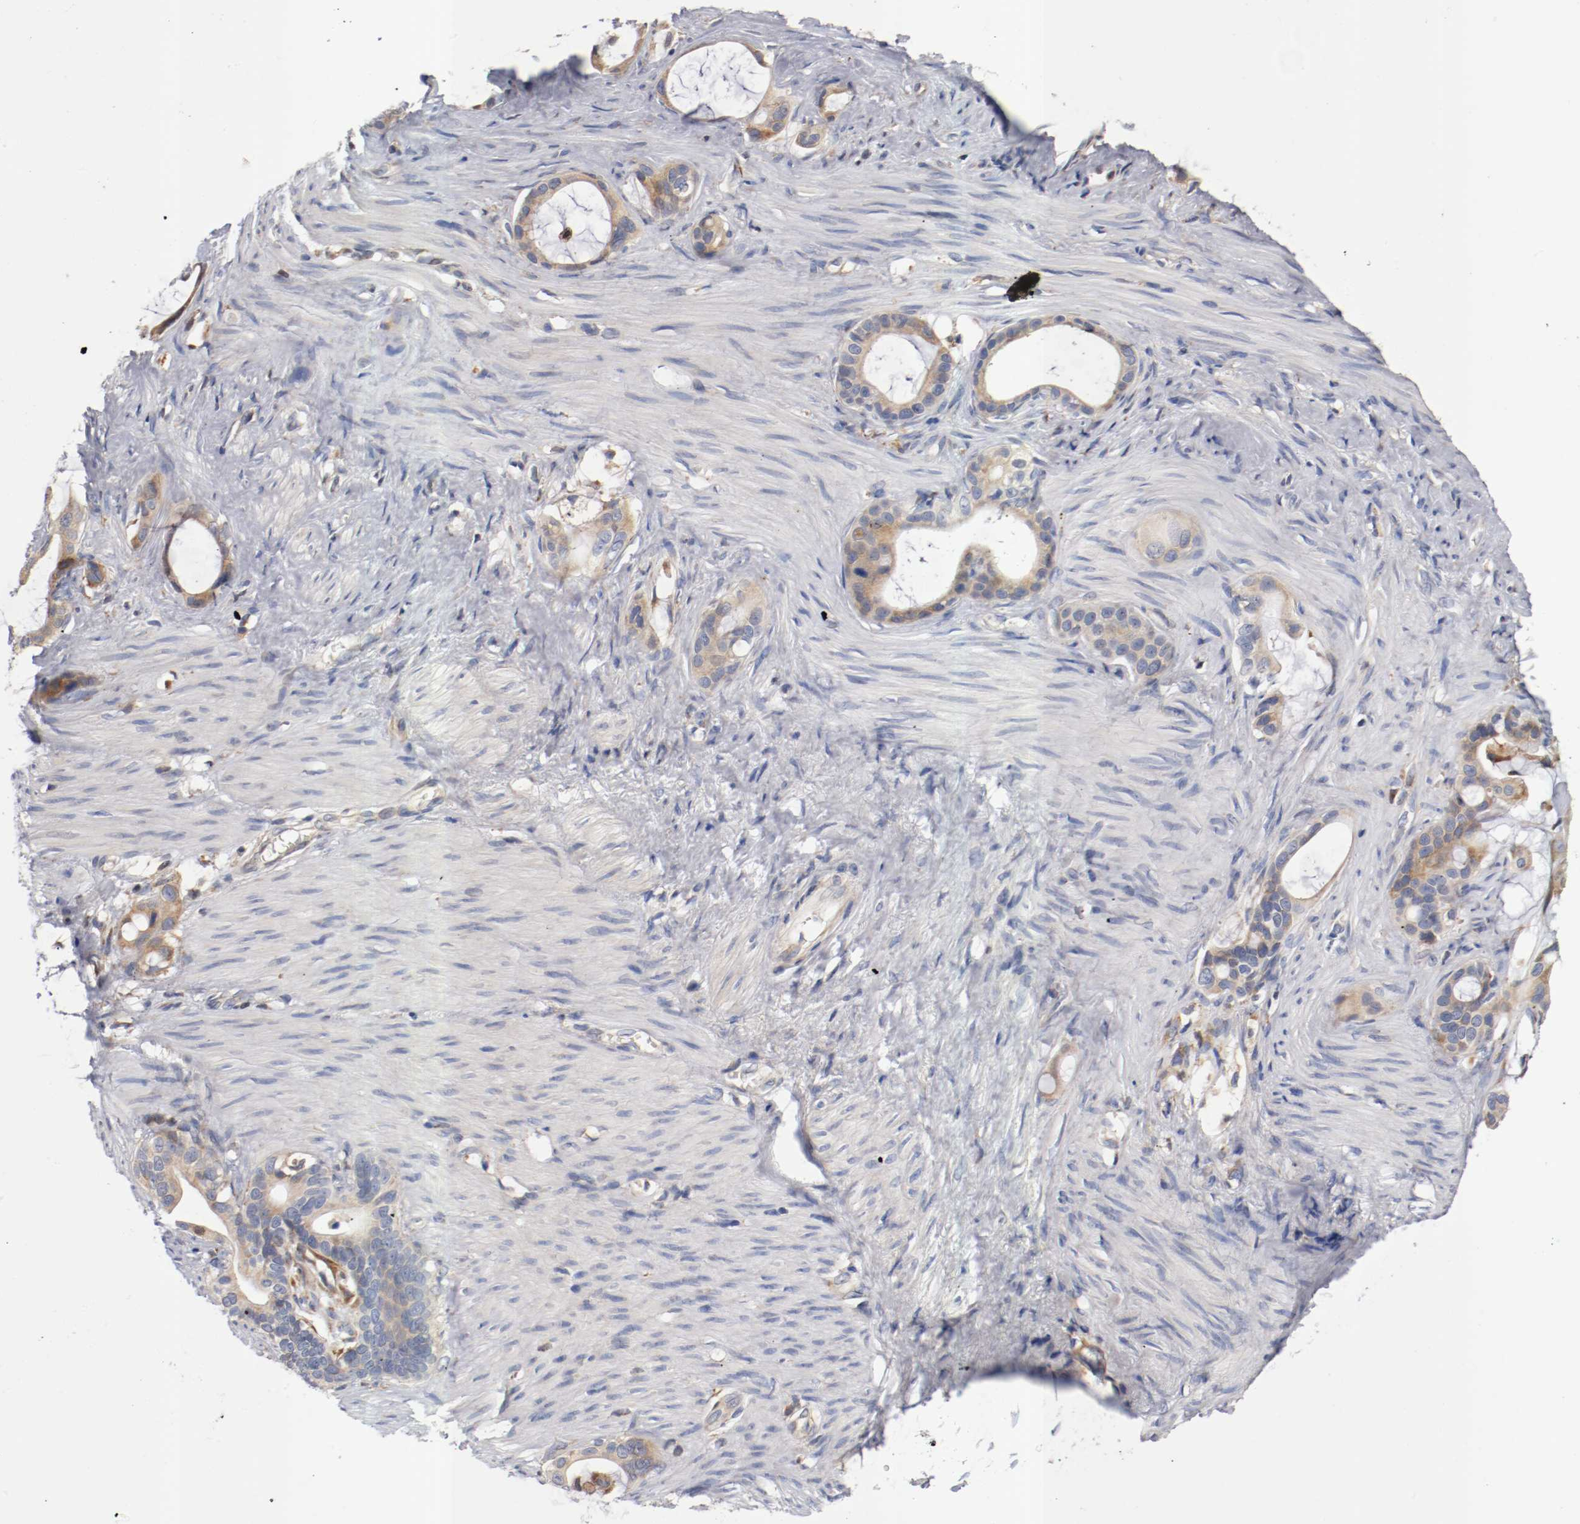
{"staining": {"intensity": "weak", "quantity": ">75%", "location": "cytoplasmic/membranous"}, "tissue": "stomach cancer", "cell_type": "Tumor cells", "image_type": "cancer", "snomed": [{"axis": "morphology", "description": "Adenocarcinoma, NOS"}, {"axis": "topography", "description": "Stomach"}], "caption": "This is a photomicrograph of immunohistochemistry staining of stomach cancer (adenocarcinoma), which shows weak expression in the cytoplasmic/membranous of tumor cells.", "gene": "TNFSF13", "patient": {"sex": "female", "age": 75}}